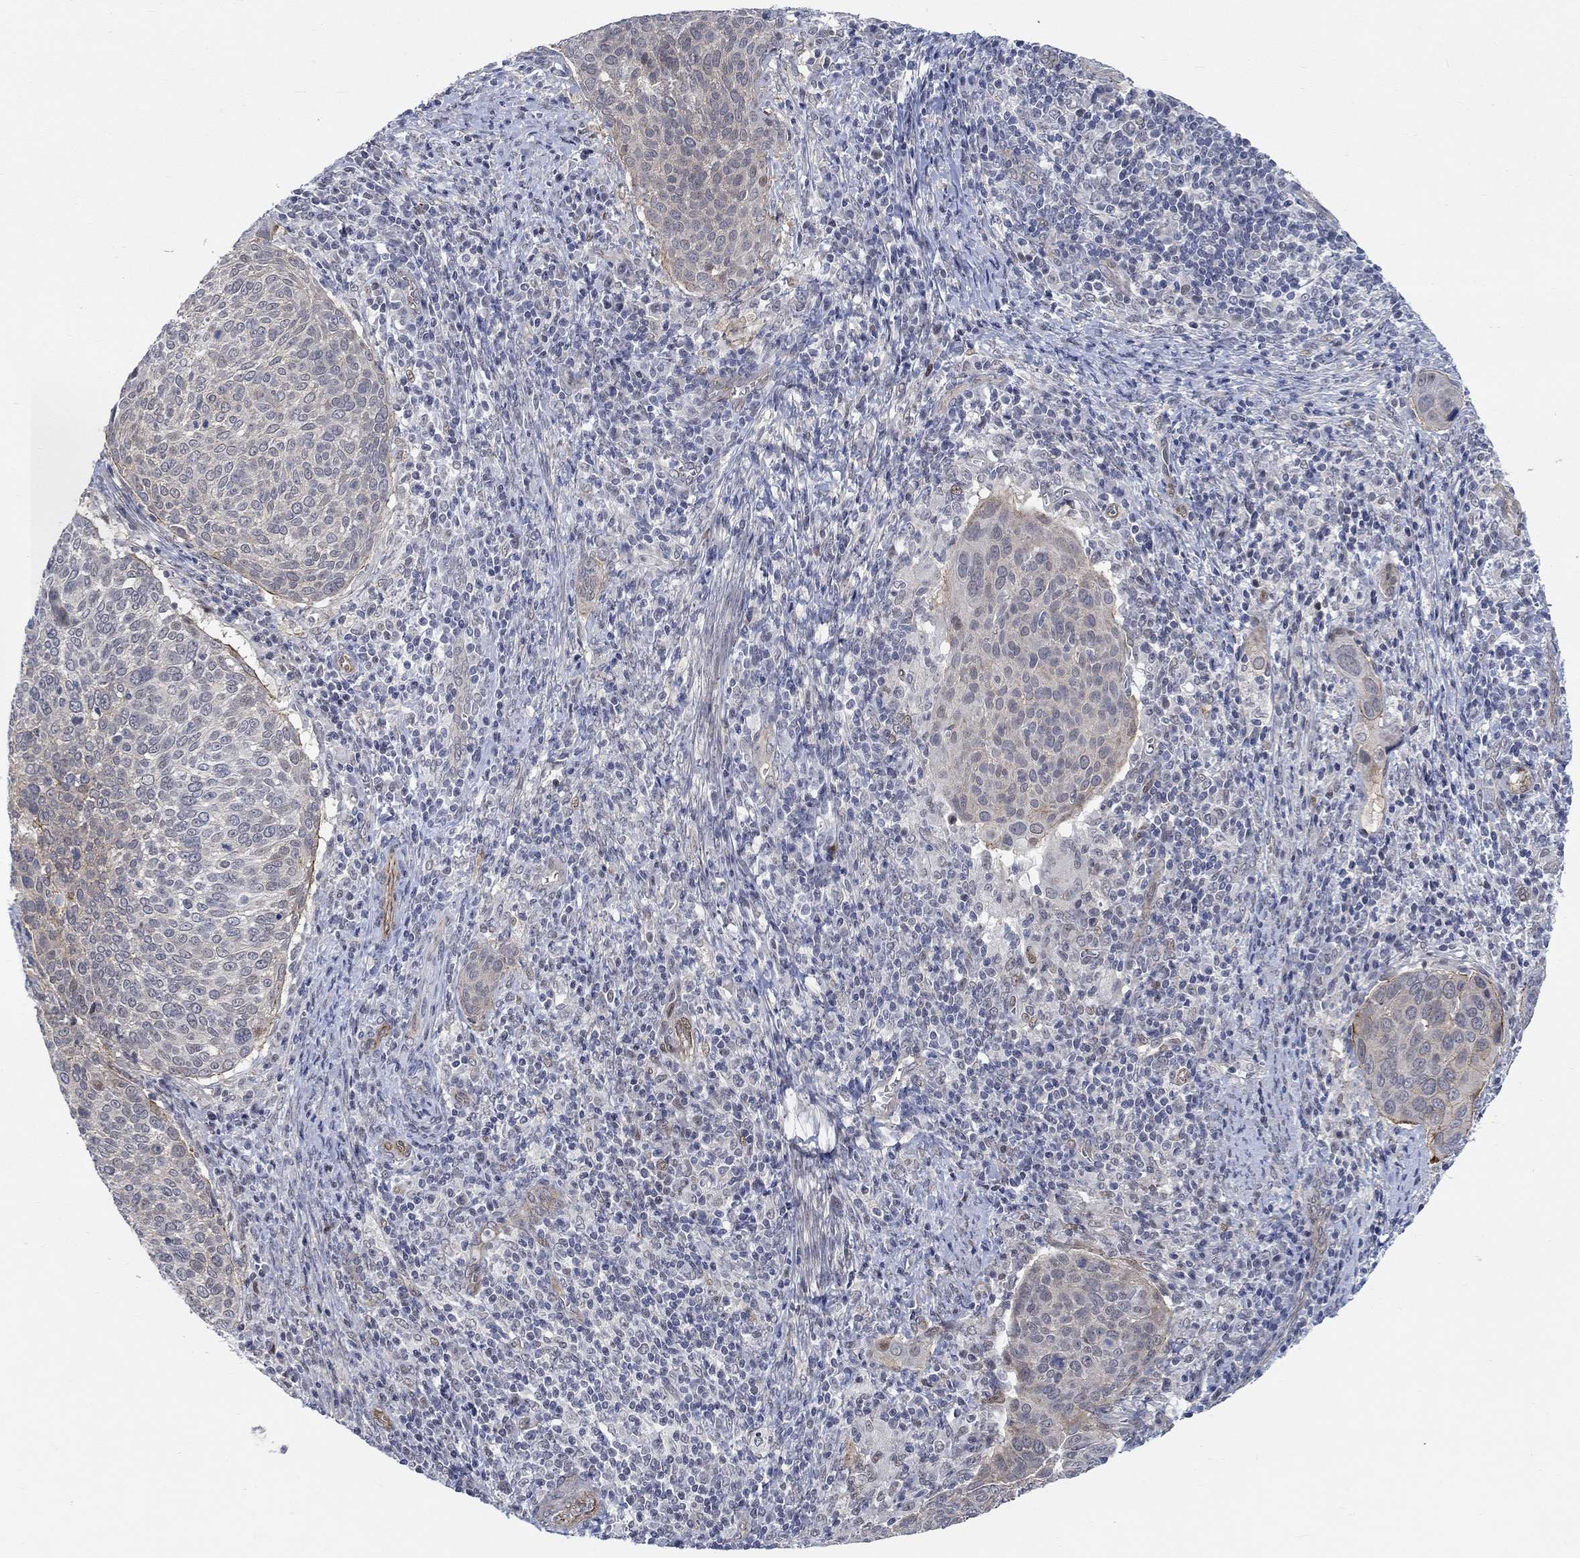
{"staining": {"intensity": "moderate", "quantity": "<25%", "location": "cytoplasmic/membranous"}, "tissue": "cervical cancer", "cell_type": "Tumor cells", "image_type": "cancer", "snomed": [{"axis": "morphology", "description": "Squamous cell carcinoma, NOS"}, {"axis": "topography", "description": "Cervix"}], "caption": "Protein expression analysis of cervical cancer (squamous cell carcinoma) shows moderate cytoplasmic/membranous staining in approximately <25% of tumor cells. Using DAB (brown) and hematoxylin (blue) stains, captured at high magnification using brightfield microscopy.", "gene": "KCNH8", "patient": {"sex": "female", "age": 39}}